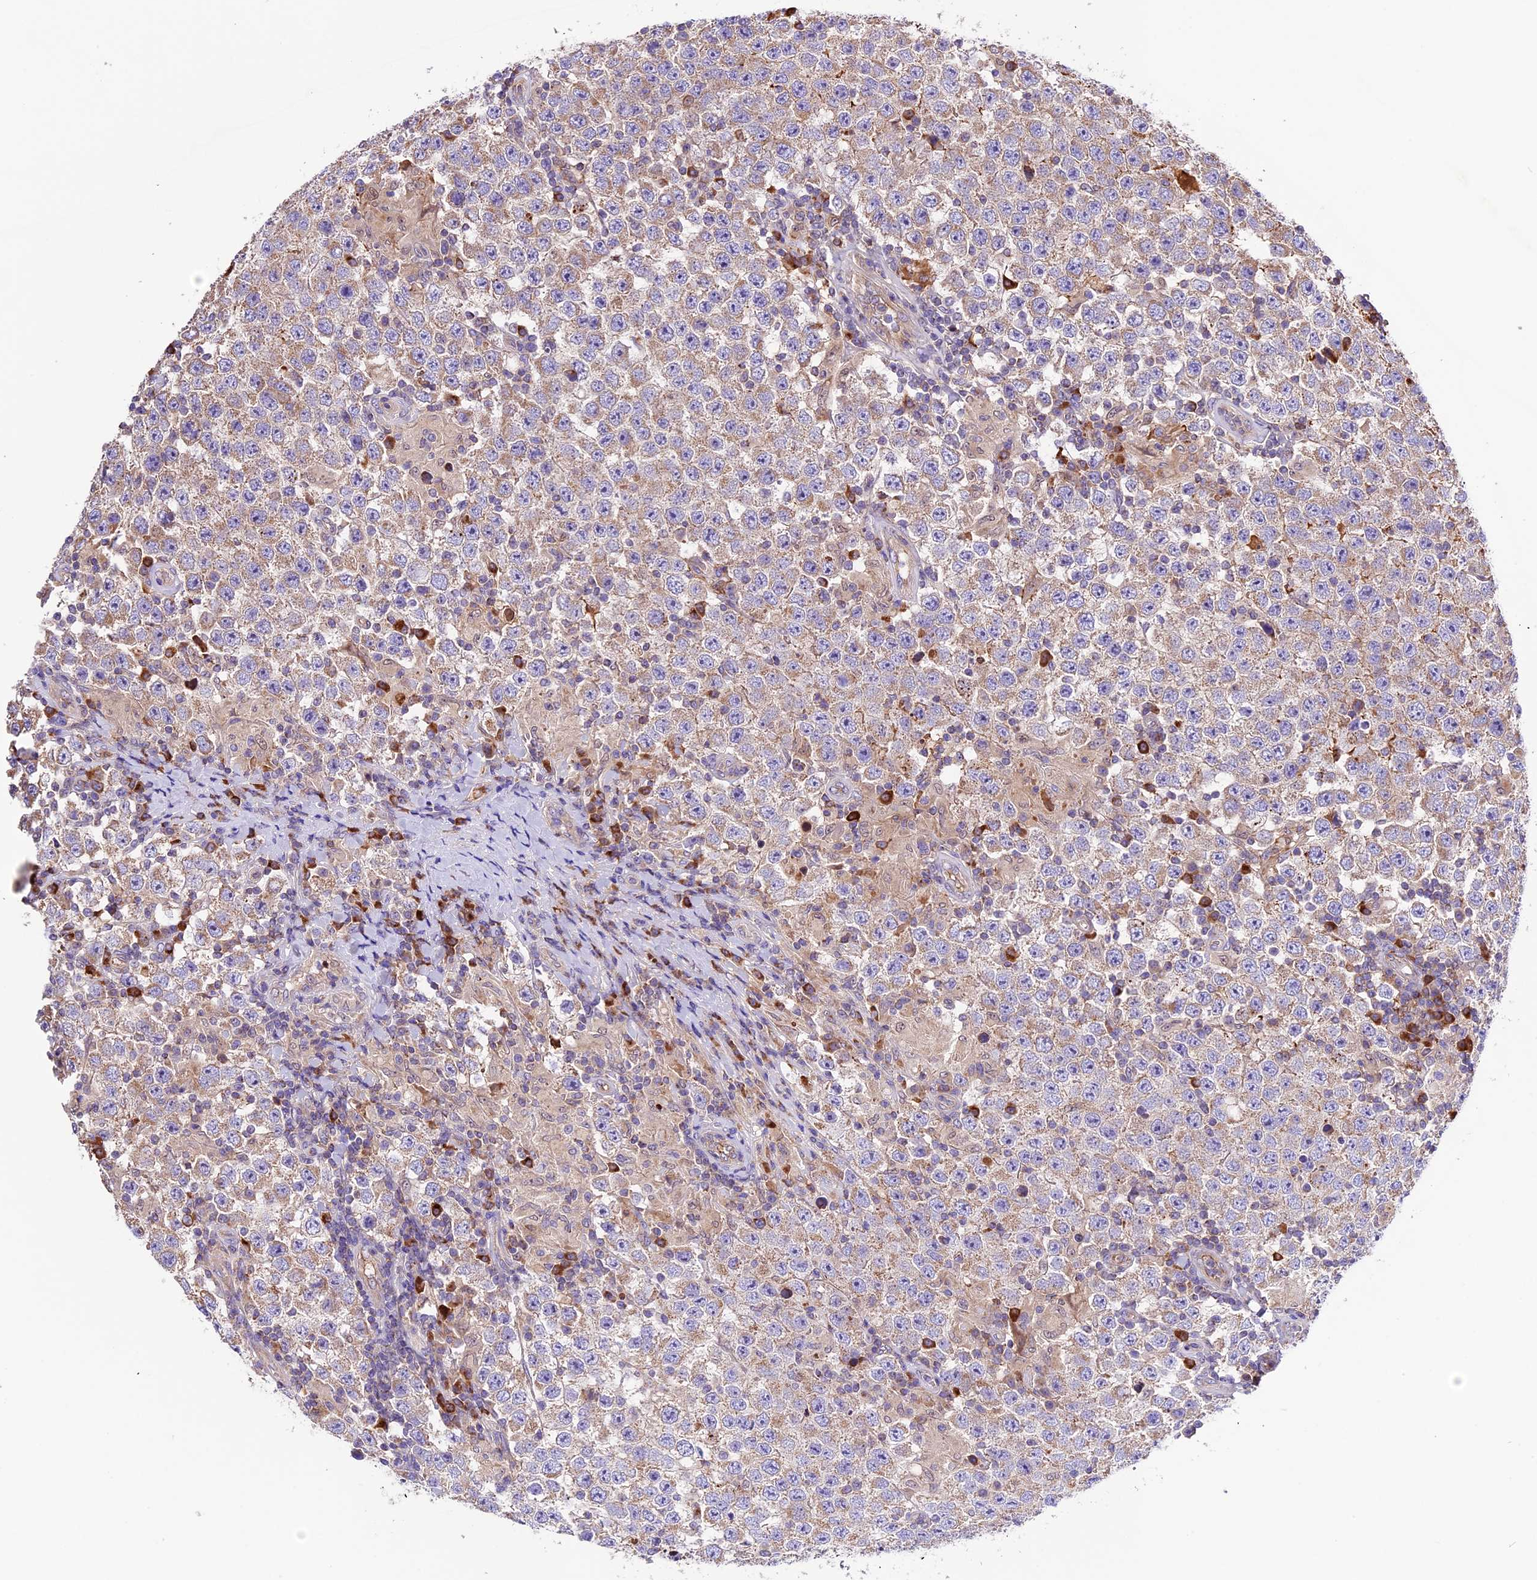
{"staining": {"intensity": "weak", "quantity": ">75%", "location": "cytoplasmic/membranous"}, "tissue": "testis cancer", "cell_type": "Tumor cells", "image_type": "cancer", "snomed": [{"axis": "morphology", "description": "Normal tissue, NOS"}, {"axis": "morphology", "description": "Urothelial carcinoma, High grade"}, {"axis": "morphology", "description": "Seminoma, NOS"}, {"axis": "morphology", "description": "Carcinoma, Embryonal, NOS"}, {"axis": "topography", "description": "Urinary bladder"}, {"axis": "topography", "description": "Testis"}], "caption": "Tumor cells exhibit weak cytoplasmic/membranous staining in about >75% of cells in seminoma (testis). (Stains: DAB in brown, nuclei in blue, Microscopy: brightfield microscopy at high magnification).", "gene": "METTL22", "patient": {"sex": "male", "age": 41}}